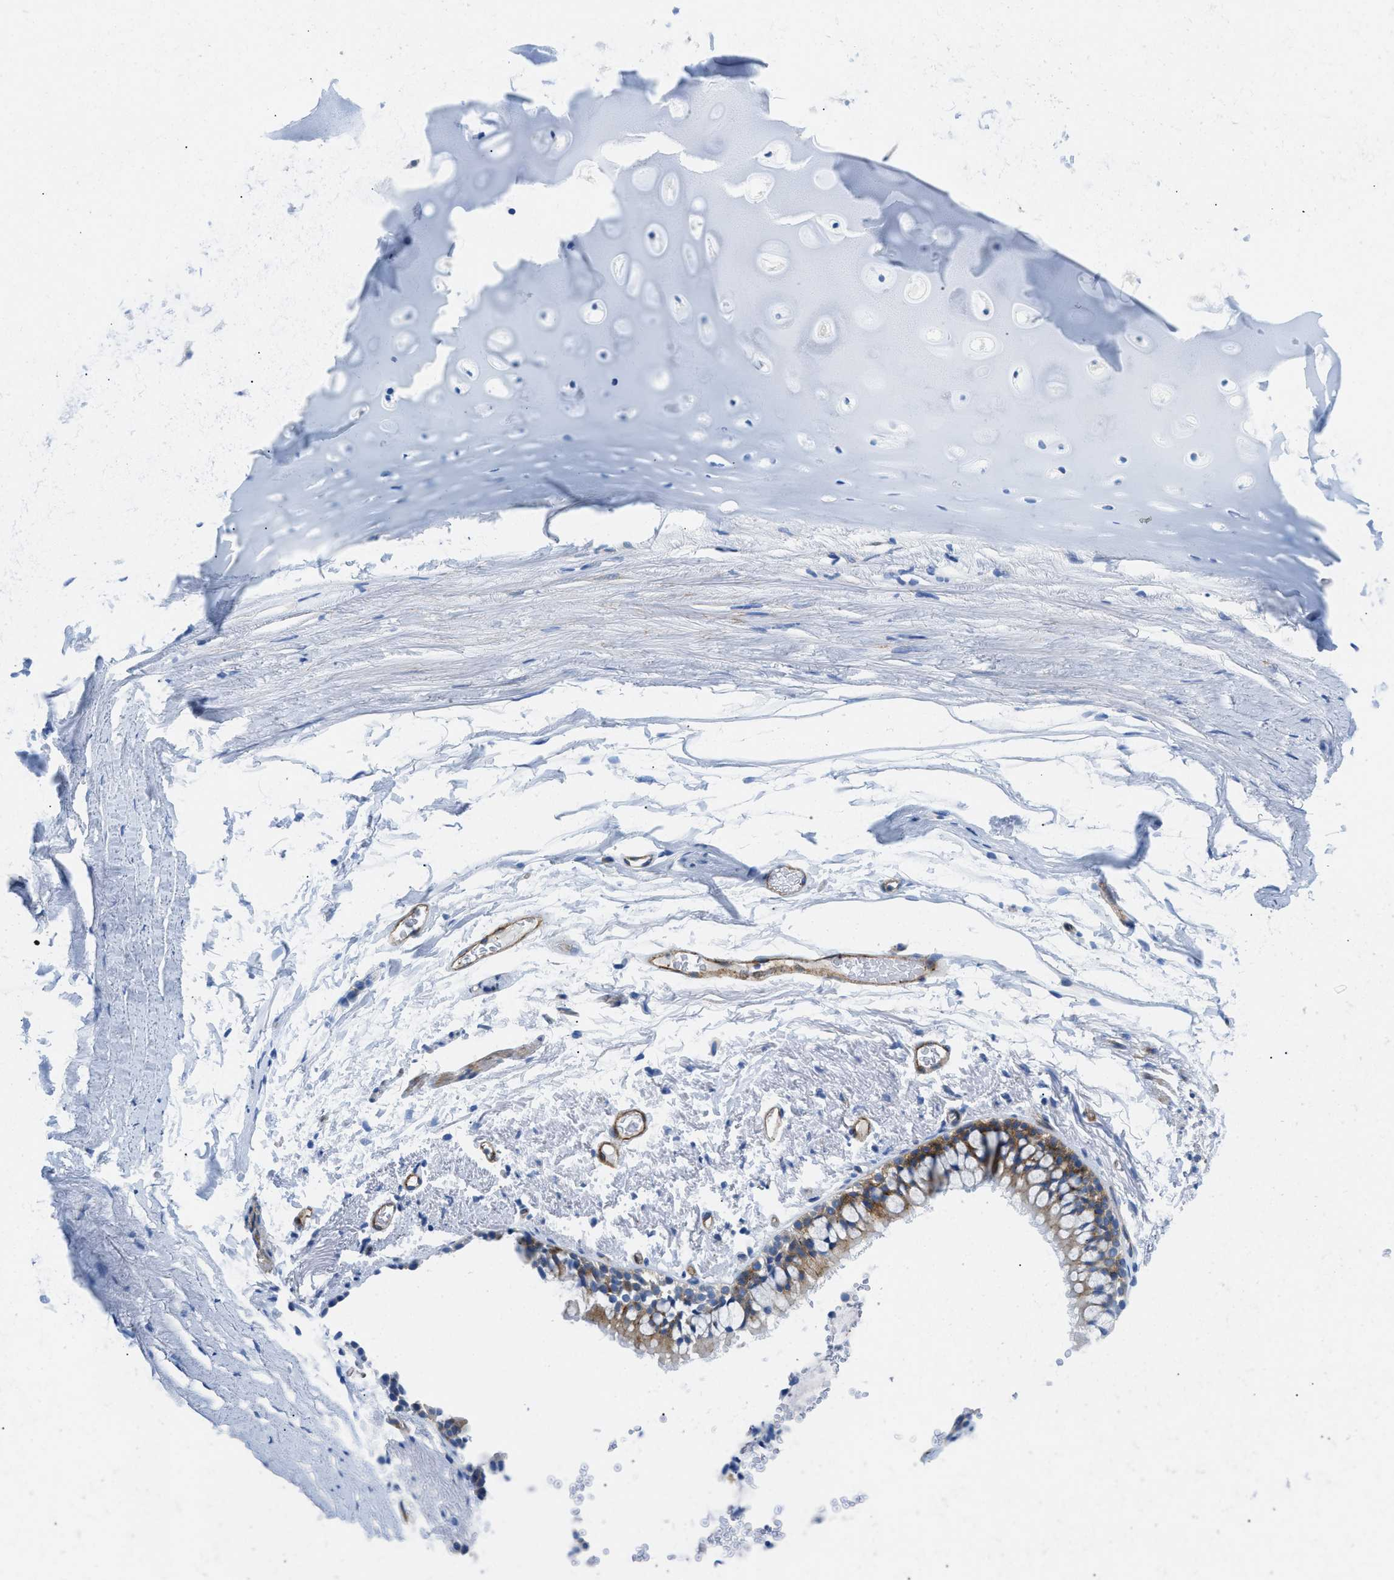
{"staining": {"intensity": "negative", "quantity": "none", "location": "none"}, "tissue": "adipose tissue", "cell_type": "Adipocytes", "image_type": "normal", "snomed": [{"axis": "morphology", "description": "Normal tissue, NOS"}, {"axis": "topography", "description": "Bronchus"}], "caption": "A high-resolution micrograph shows immunohistochemistry (IHC) staining of normal adipose tissue, which reveals no significant expression in adipocytes.", "gene": "CUTA", "patient": {"sex": "female", "age": 73}}